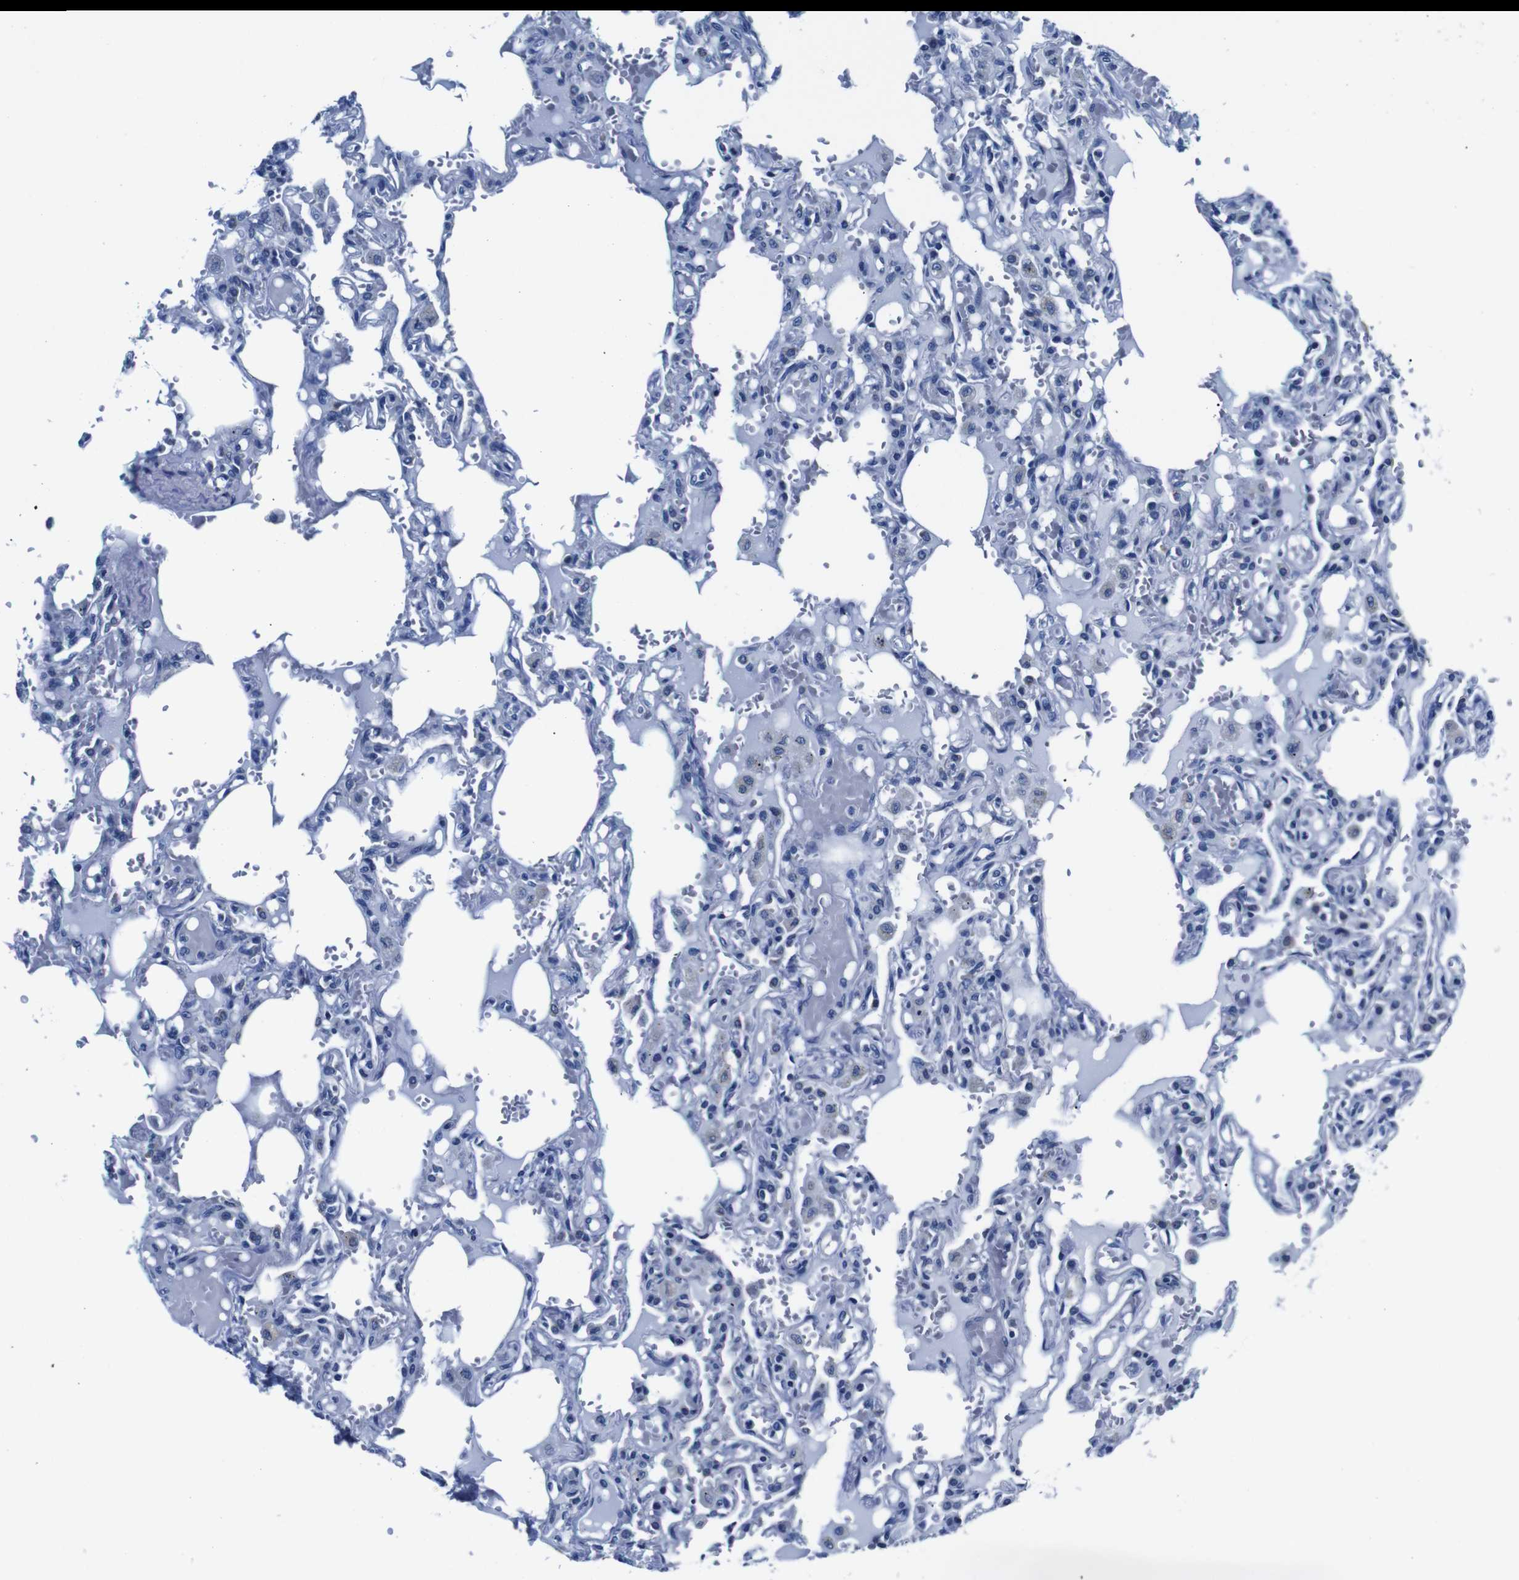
{"staining": {"intensity": "negative", "quantity": "none", "location": "none"}, "tissue": "lung", "cell_type": "Alveolar cells", "image_type": "normal", "snomed": [{"axis": "morphology", "description": "Normal tissue, NOS"}, {"axis": "topography", "description": "Lung"}], "caption": "Image shows no protein staining in alveolar cells of normal lung.", "gene": "SNX19", "patient": {"sex": "male", "age": 21}}